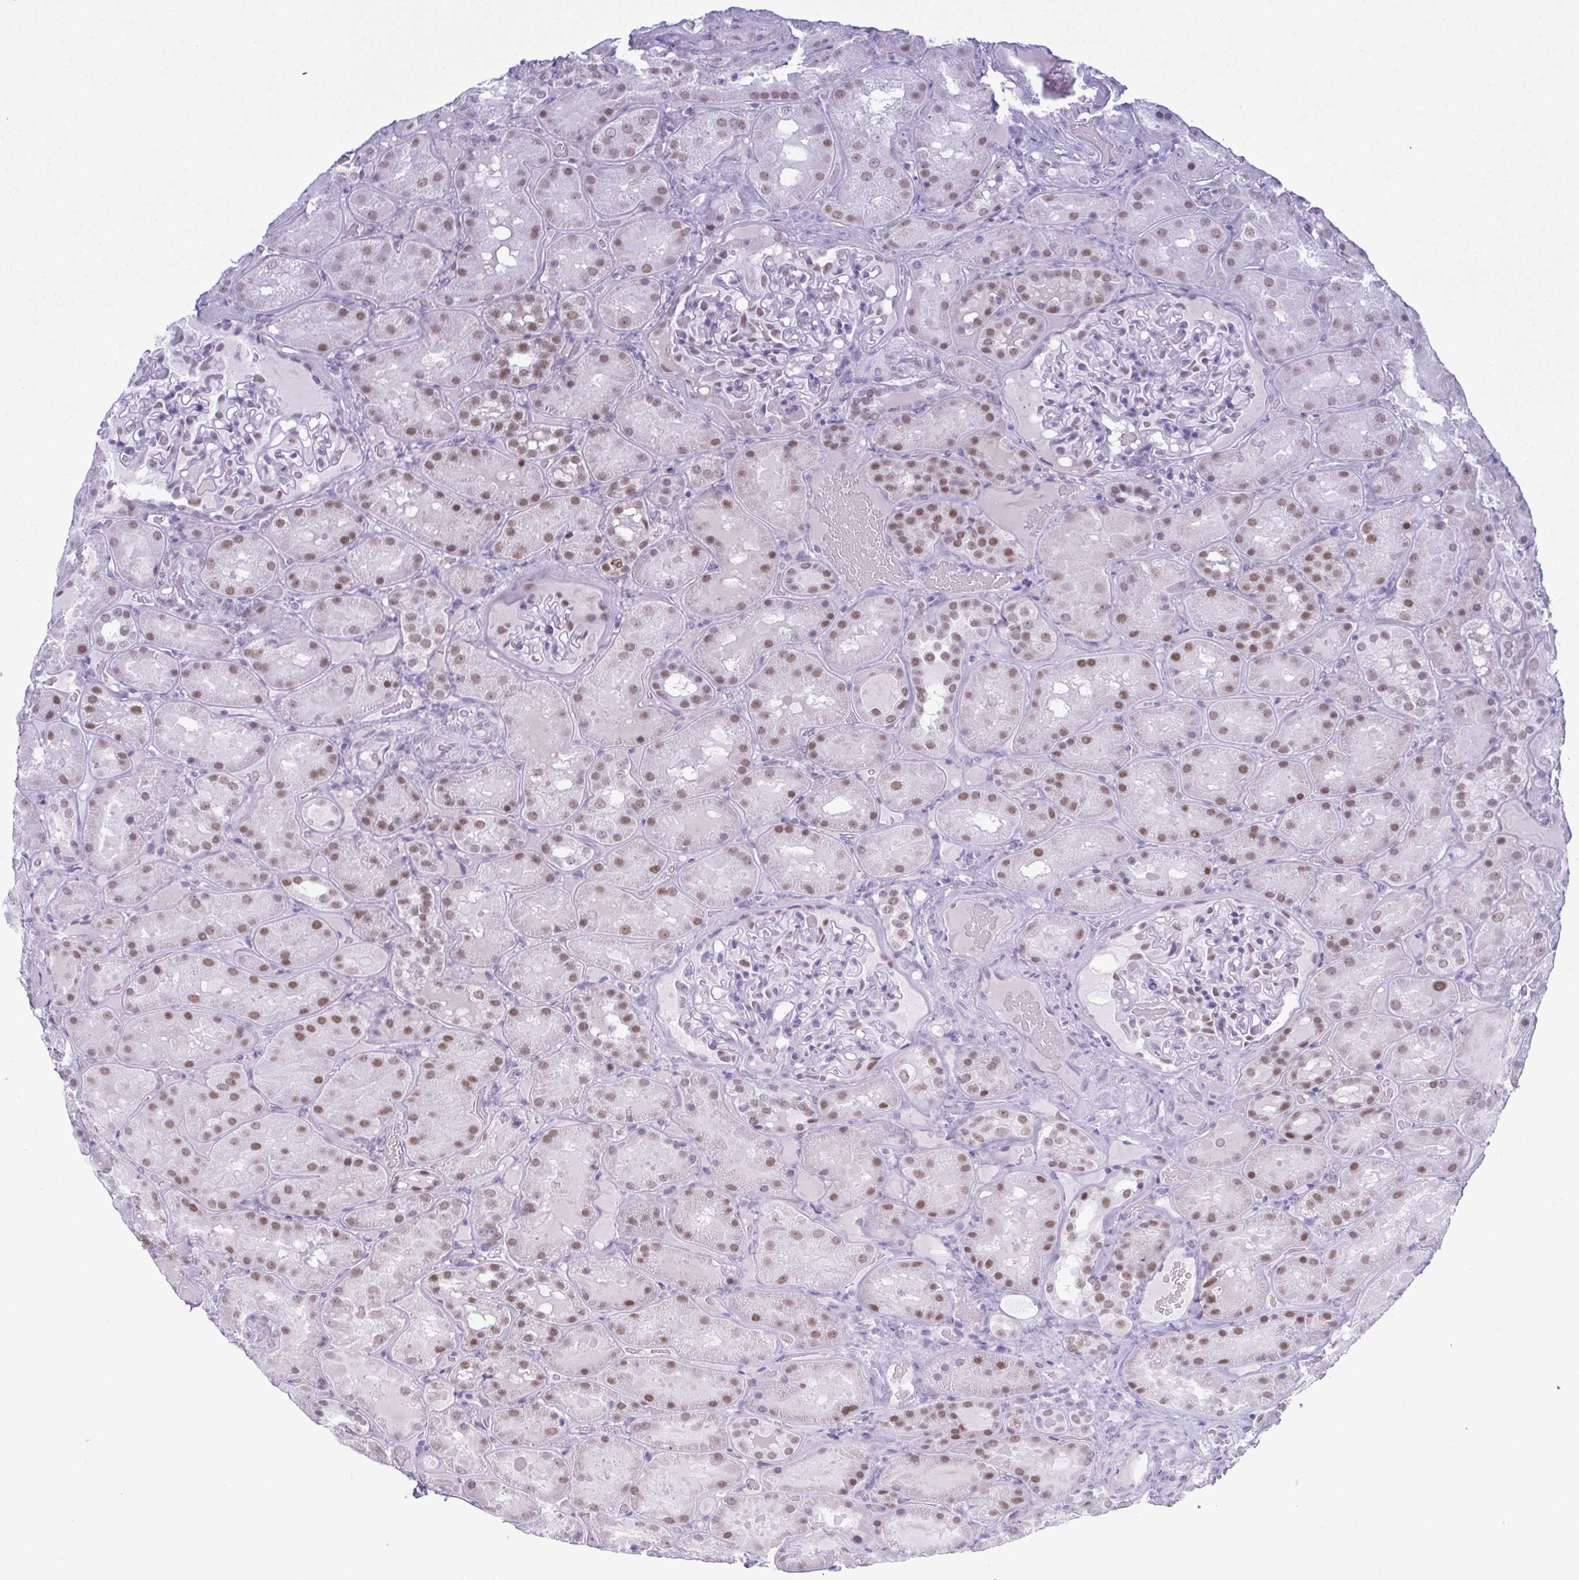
{"staining": {"intensity": "negative", "quantity": "none", "location": "none"}, "tissue": "kidney", "cell_type": "Cells in glomeruli", "image_type": "normal", "snomed": [{"axis": "morphology", "description": "Normal tissue, NOS"}, {"axis": "topography", "description": "Kidney"}], "caption": "Micrograph shows no protein positivity in cells in glomeruli of benign kidney. The staining was performed using DAB to visualize the protein expression in brown, while the nuclei were stained in blue with hematoxylin (Magnification: 20x).", "gene": "SUGP2", "patient": {"sex": "male", "age": 73}}